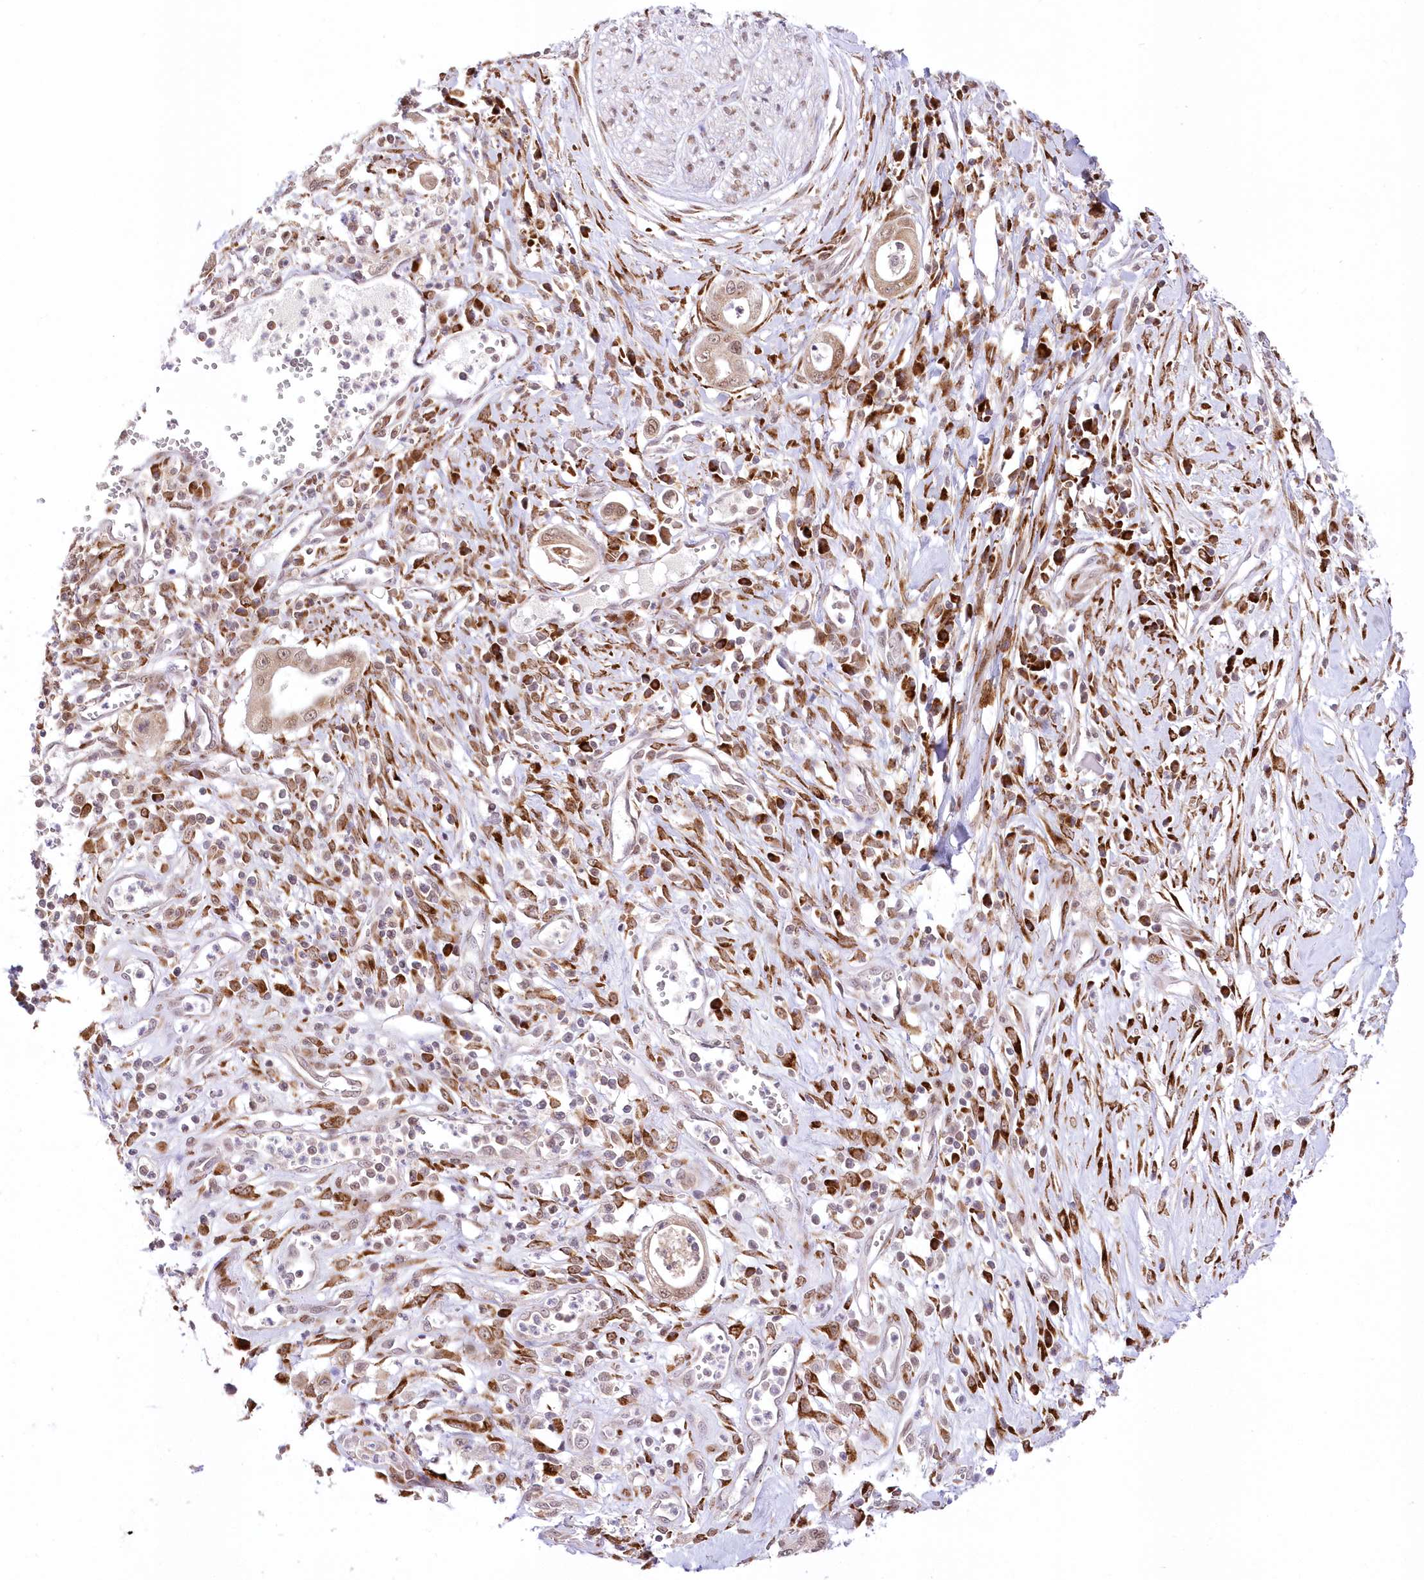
{"staining": {"intensity": "negative", "quantity": "none", "location": "none"}, "tissue": "pancreatic cancer", "cell_type": "Tumor cells", "image_type": "cancer", "snomed": [{"axis": "morphology", "description": "Adenocarcinoma, NOS"}, {"axis": "topography", "description": "Pancreas"}], "caption": "This is an IHC micrograph of pancreatic adenocarcinoma. There is no staining in tumor cells.", "gene": "LDB1", "patient": {"sex": "male", "age": 68}}